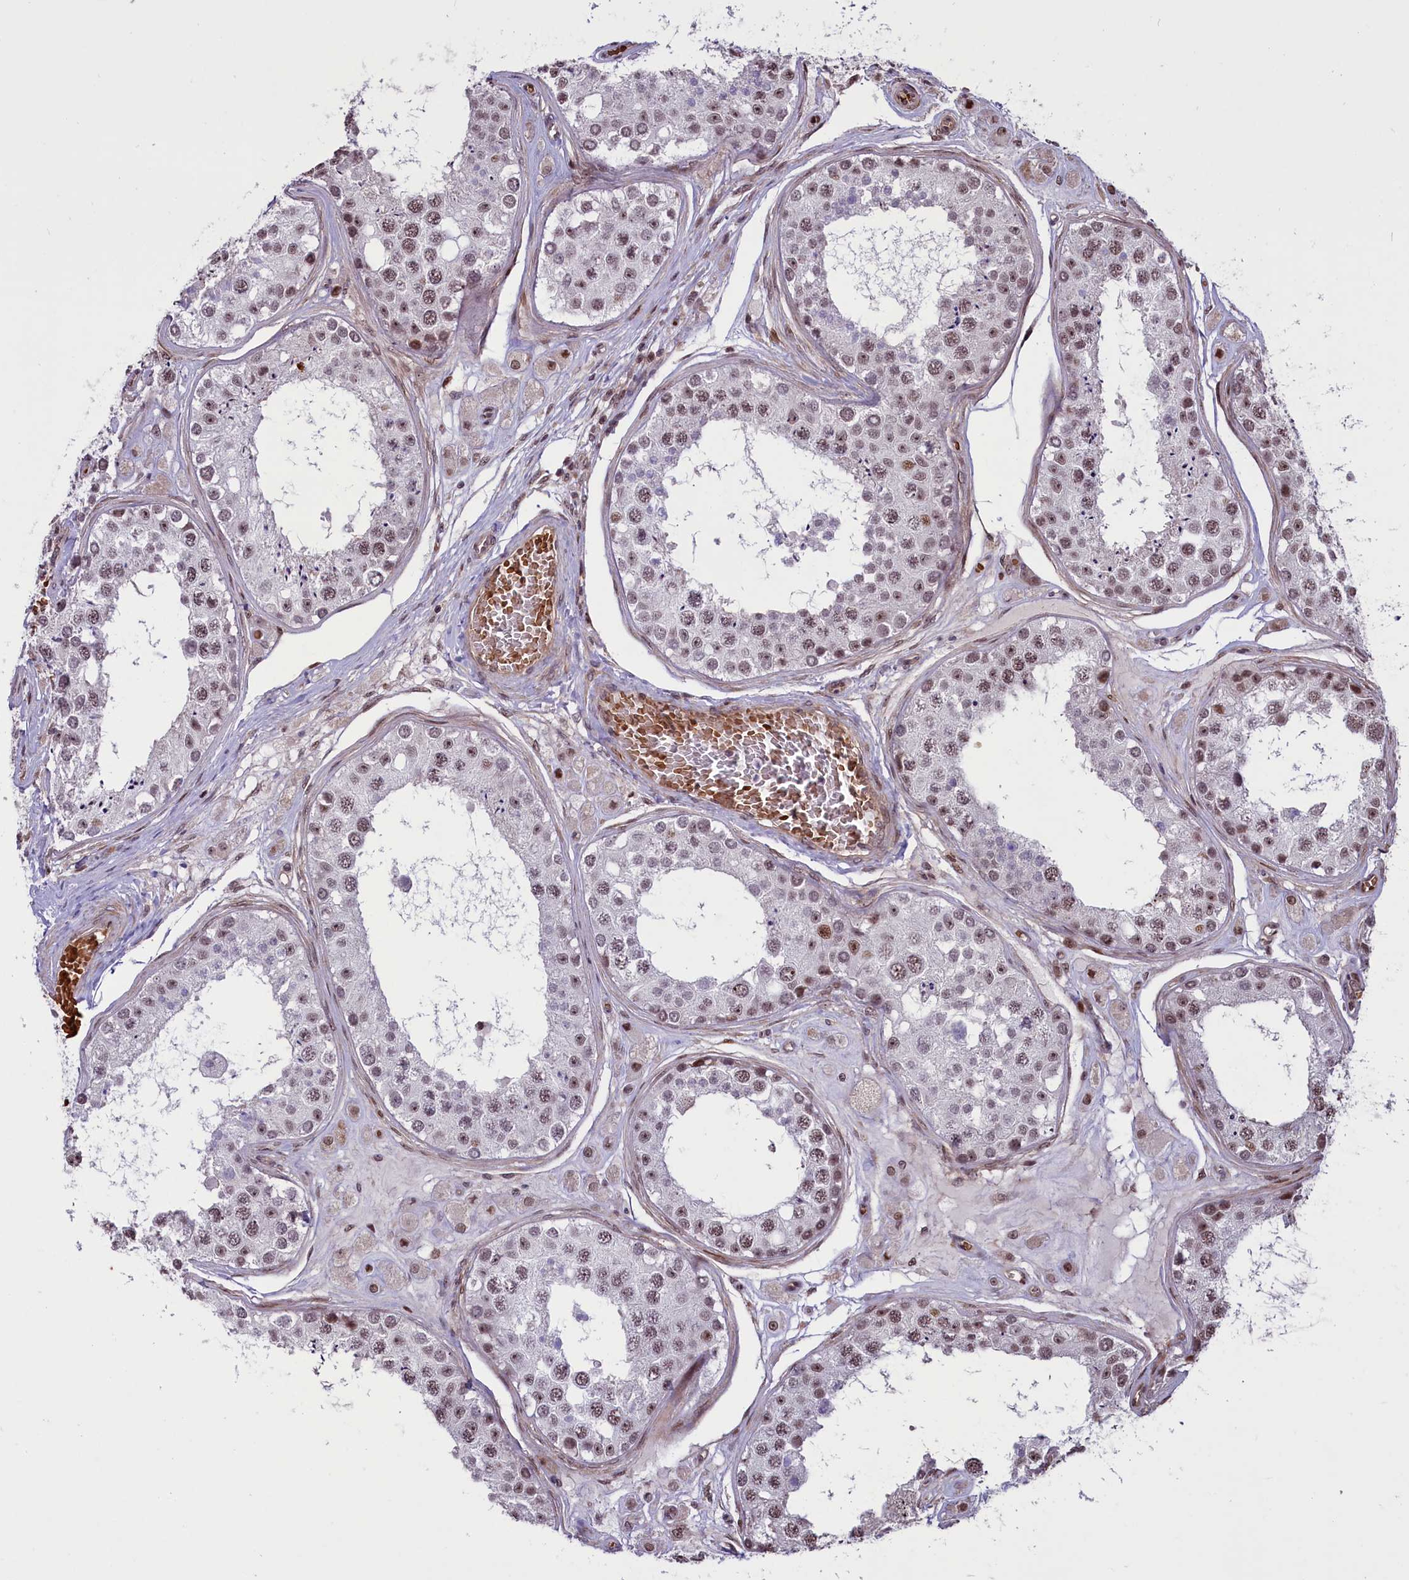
{"staining": {"intensity": "moderate", "quantity": ">75%", "location": "nuclear"}, "tissue": "testis", "cell_type": "Cells in seminiferous ducts", "image_type": "normal", "snomed": [{"axis": "morphology", "description": "Normal tissue, NOS"}, {"axis": "topography", "description": "Testis"}], "caption": "Brown immunohistochemical staining in unremarkable testis reveals moderate nuclear expression in about >75% of cells in seminiferous ducts. The staining was performed using DAB (3,3'-diaminobenzidine), with brown indicating positive protein expression. Nuclei are stained blue with hematoxylin.", "gene": "SHFL", "patient": {"sex": "male", "age": 25}}